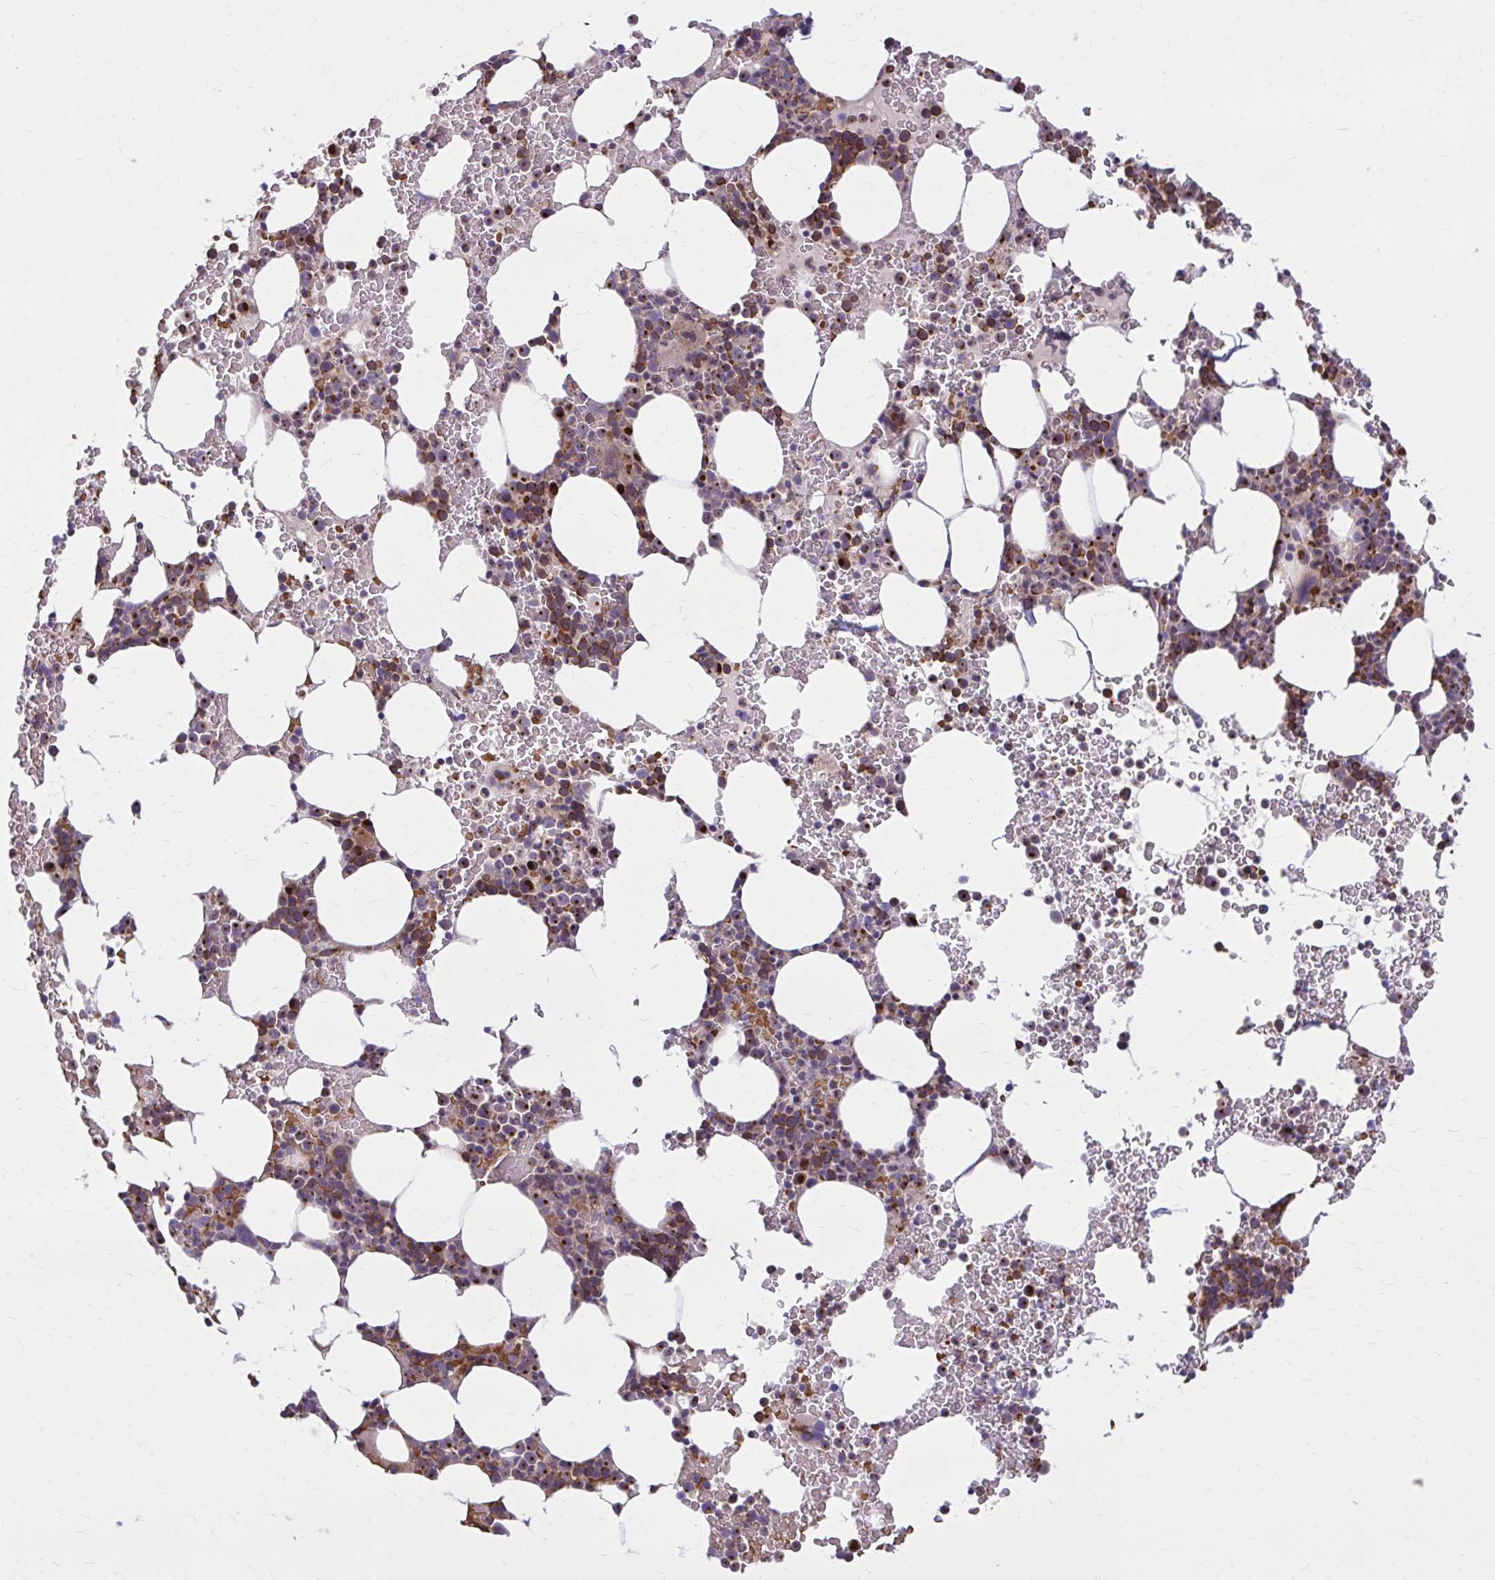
{"staining": {"intensity": "strong", "quantity": "25%-75%", "location": "cytoplasmic/membranous"}, "tissue": "bone marrow", "cell_type": "Hematopoietic cells", "image_type": "normal", "snomed": [{"axis": "morphology", "description": "Normal tissue, NOS"}, {"axis": "topography", "description": "Bone marrow"}], "caption": "Protein expression analysis of benign bone marrow reveals strong cytoplasmic/membranous expression in approximately 25%-75% of hematopoietic cells.", "gene": "SNF8", "patient": {"sex": "female", "age": 62}}